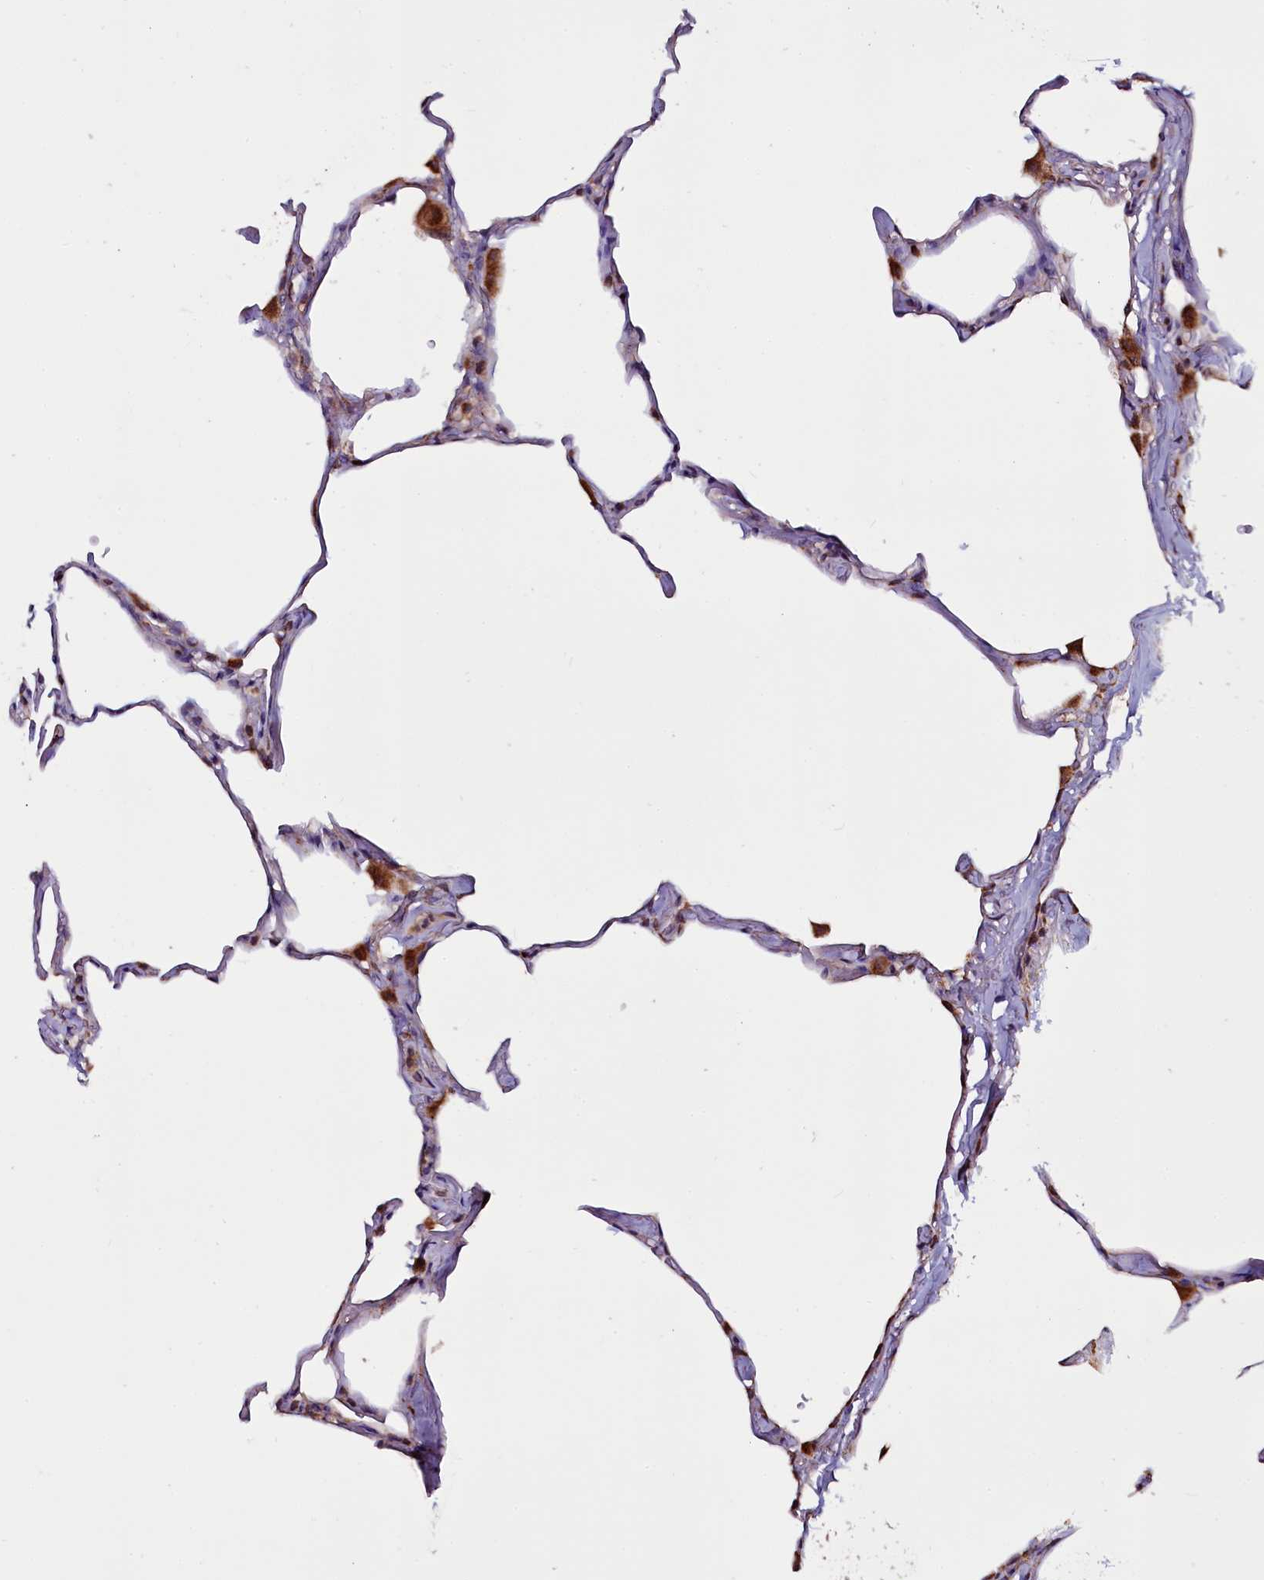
{"staining": {"intensity": "negative", "quantity": "none", "location": "none"}, "tissue": "lung", "cell_type": "Alveolar cells", "image_type": "normal", "snomed": [{"axis": "morphology", "description": "Normal tissue, NOS"}, {"axis": "topography", "description": "Lung"}], "caption": "Immunohistochemistry (IHC) of normal human lung shows no expression in alveolar cells.", "gene": "NAA80", "patient": {"sex": "male", "age": 65}}